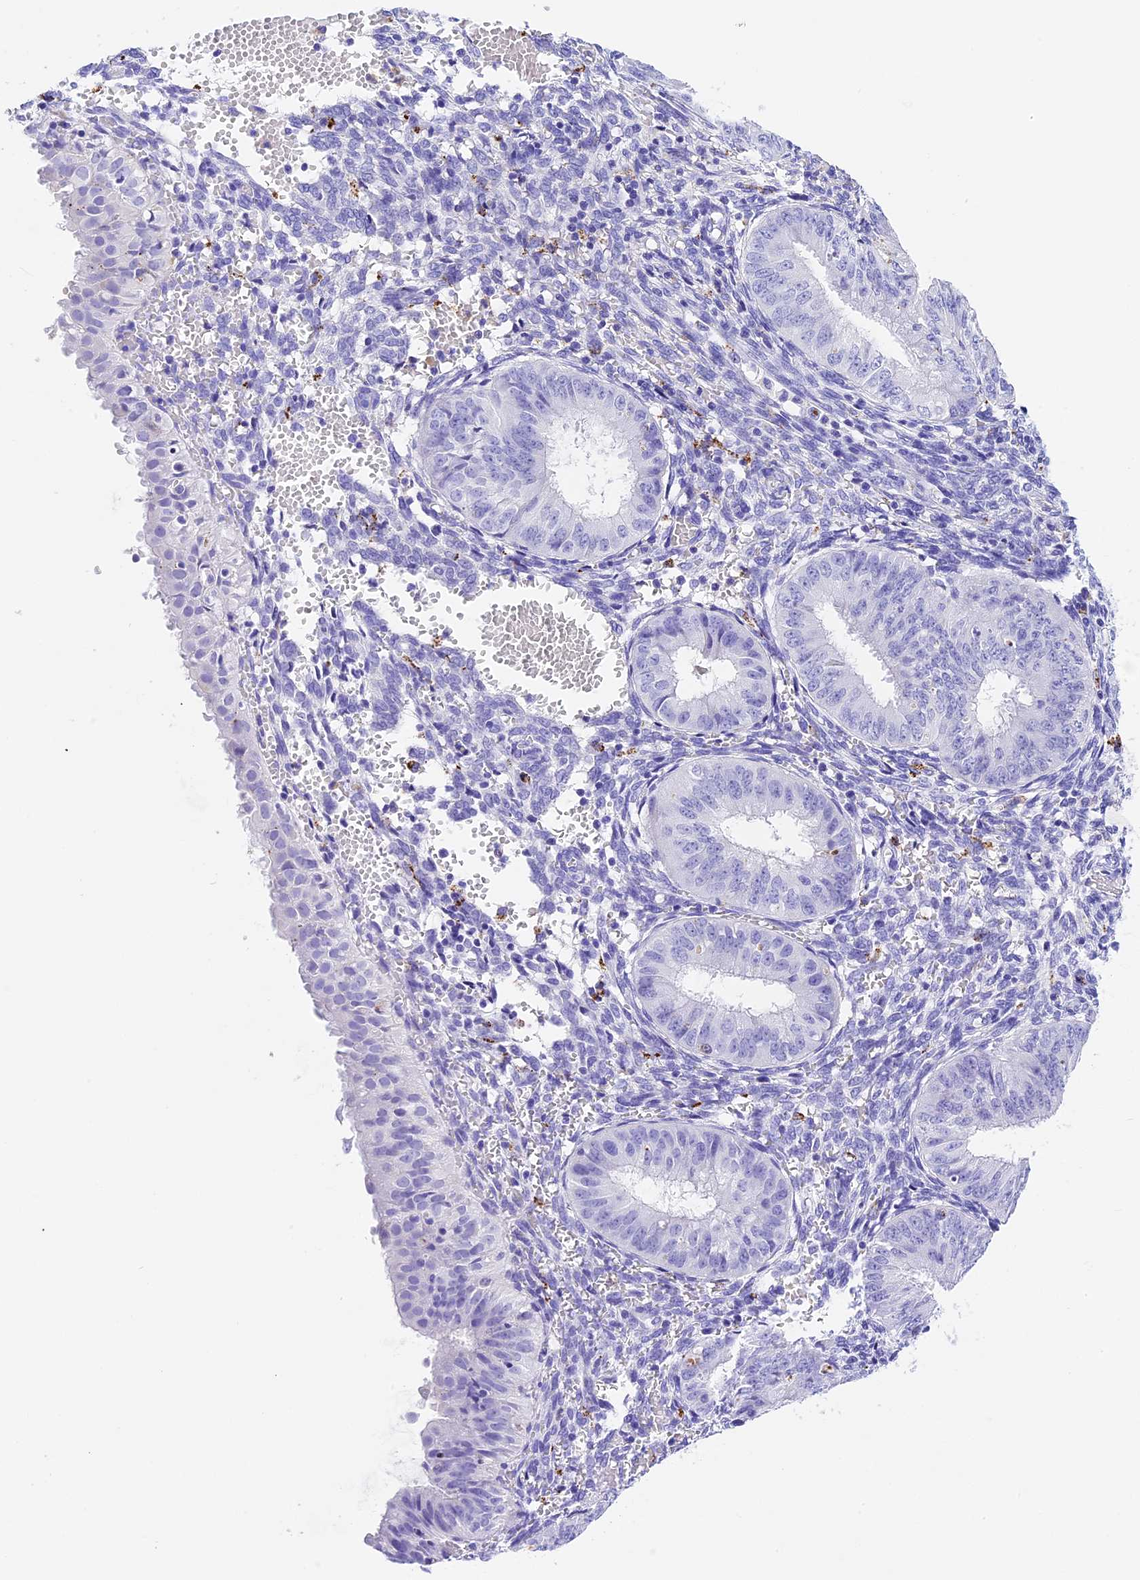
{"staining": {"intensity": "negative", "quantity": "none", "location": "none"}, "tissue": "endometrial cancer", "cell_type": "Tumor cells", "image_type": "cancer", "snomed": [{"axis": "morphology", "description": "Normal tissue, NOS"}, {"axis": "morphology", "description": "Adenocarcinoma, NOS"}, {"axis": "topography", "description": "Endometrium"}], "caption": "Immunohistochemical staining of human adenocarcinoma (endometrial) shows no significant positivity in tumor cells. Brightfield microscopy of immunohistochemistry (IHC) stained with DAB (brown) and hematoxylin (blue), captured at high magnification.", "gene": "PSG11", "patient": {"sex": "female", "age": 53}}